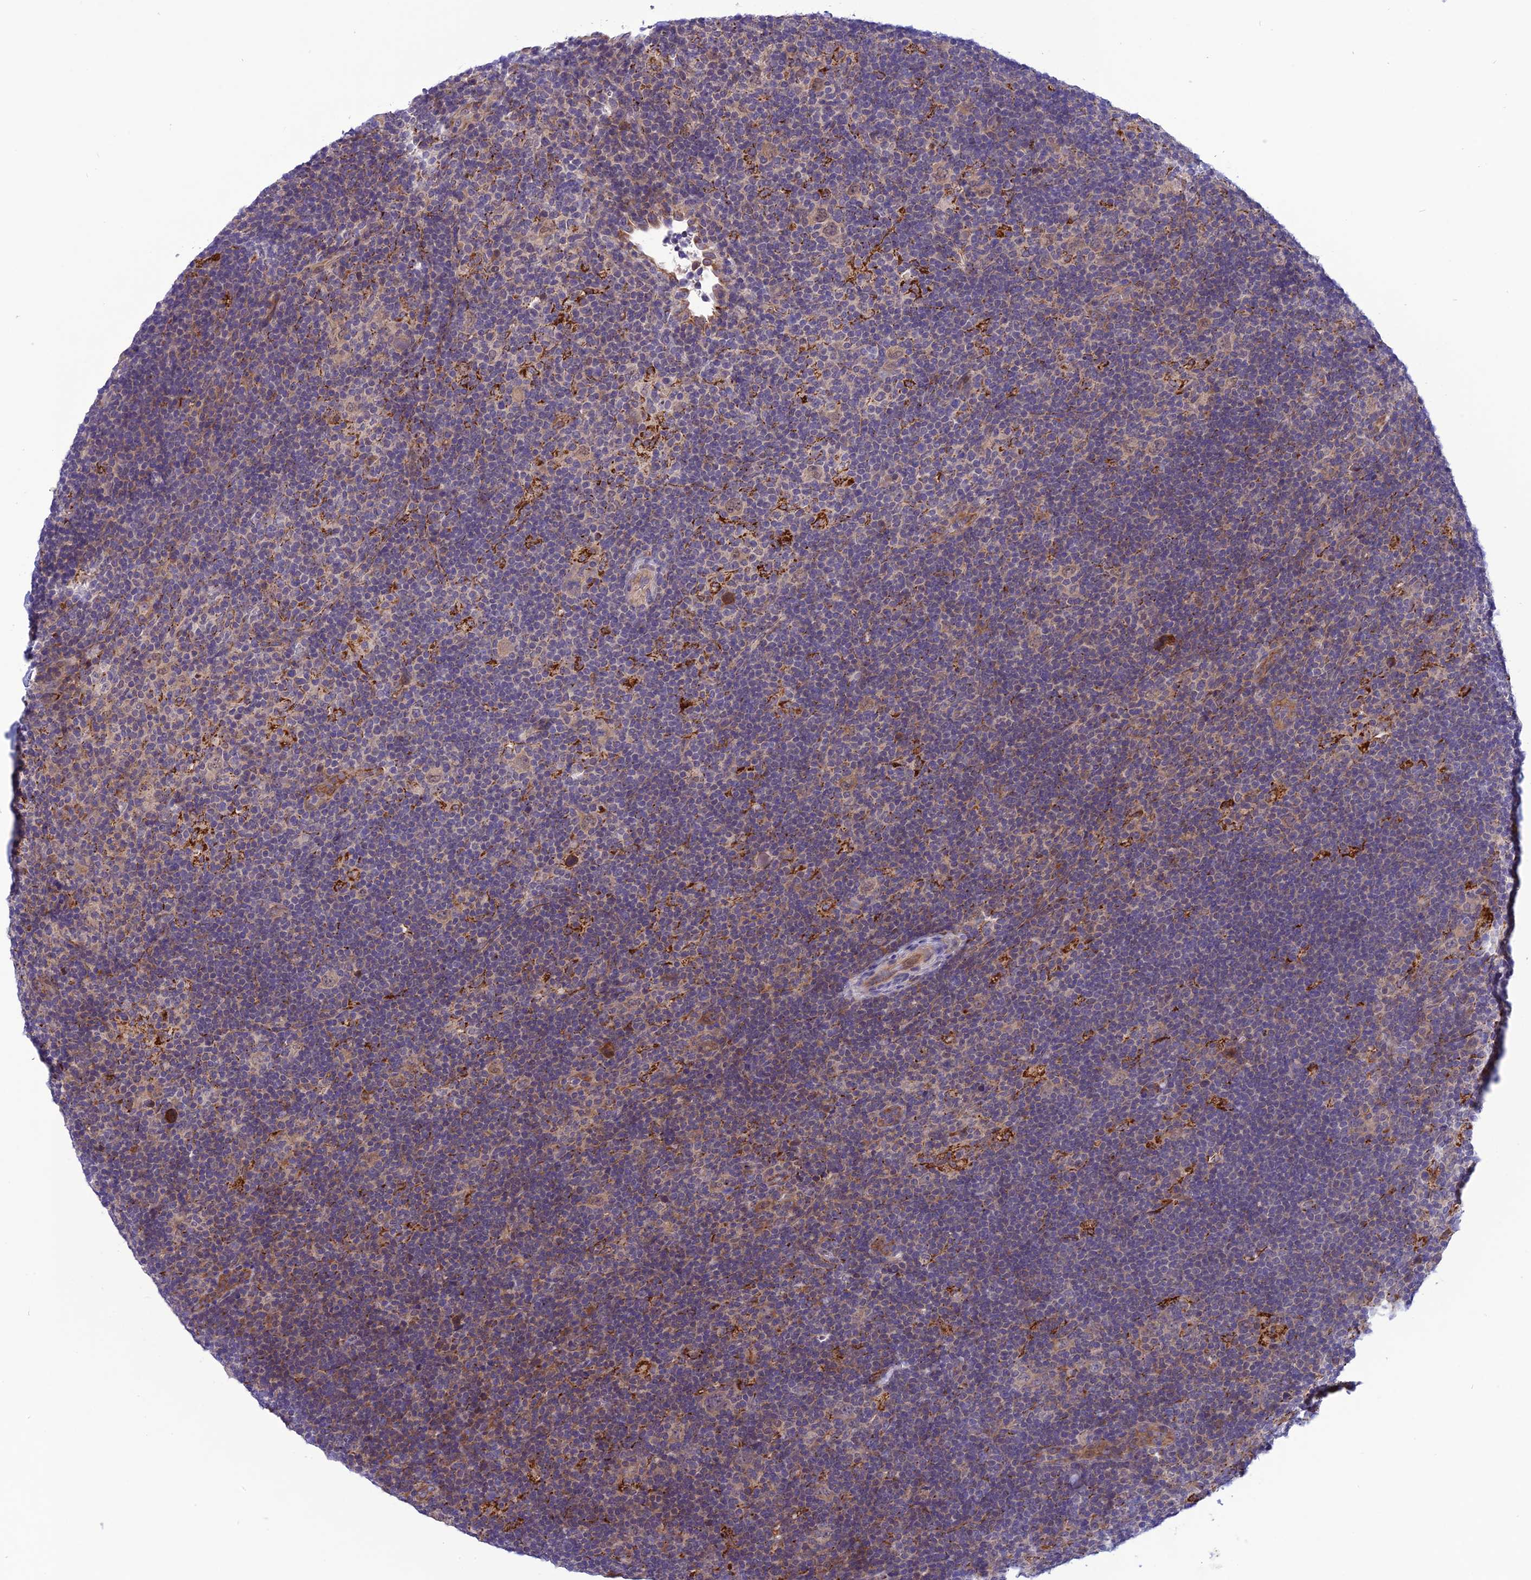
{"staining": {"intensity": "moderate", "quantity": "<25%", "location": "cytoplasmic/membranous"}, "tissue": "lymphoma", "cell_type": "Tumor cells", "image_type": "cancer", "snomed": [{"axis": "morphology", "description": "Hodgkin's disease, NOS"}, {"axis": "topography", "description": "Lymph node"}], "caption": "Immunohistochemical staining of Hodgkin's disease shows low levels of moderate cytoplasmic/membranous protein expression in approximately <25% of tumor cells.", "gene": "PSMF1", "patient": {"sex": "female", "age": 57}}